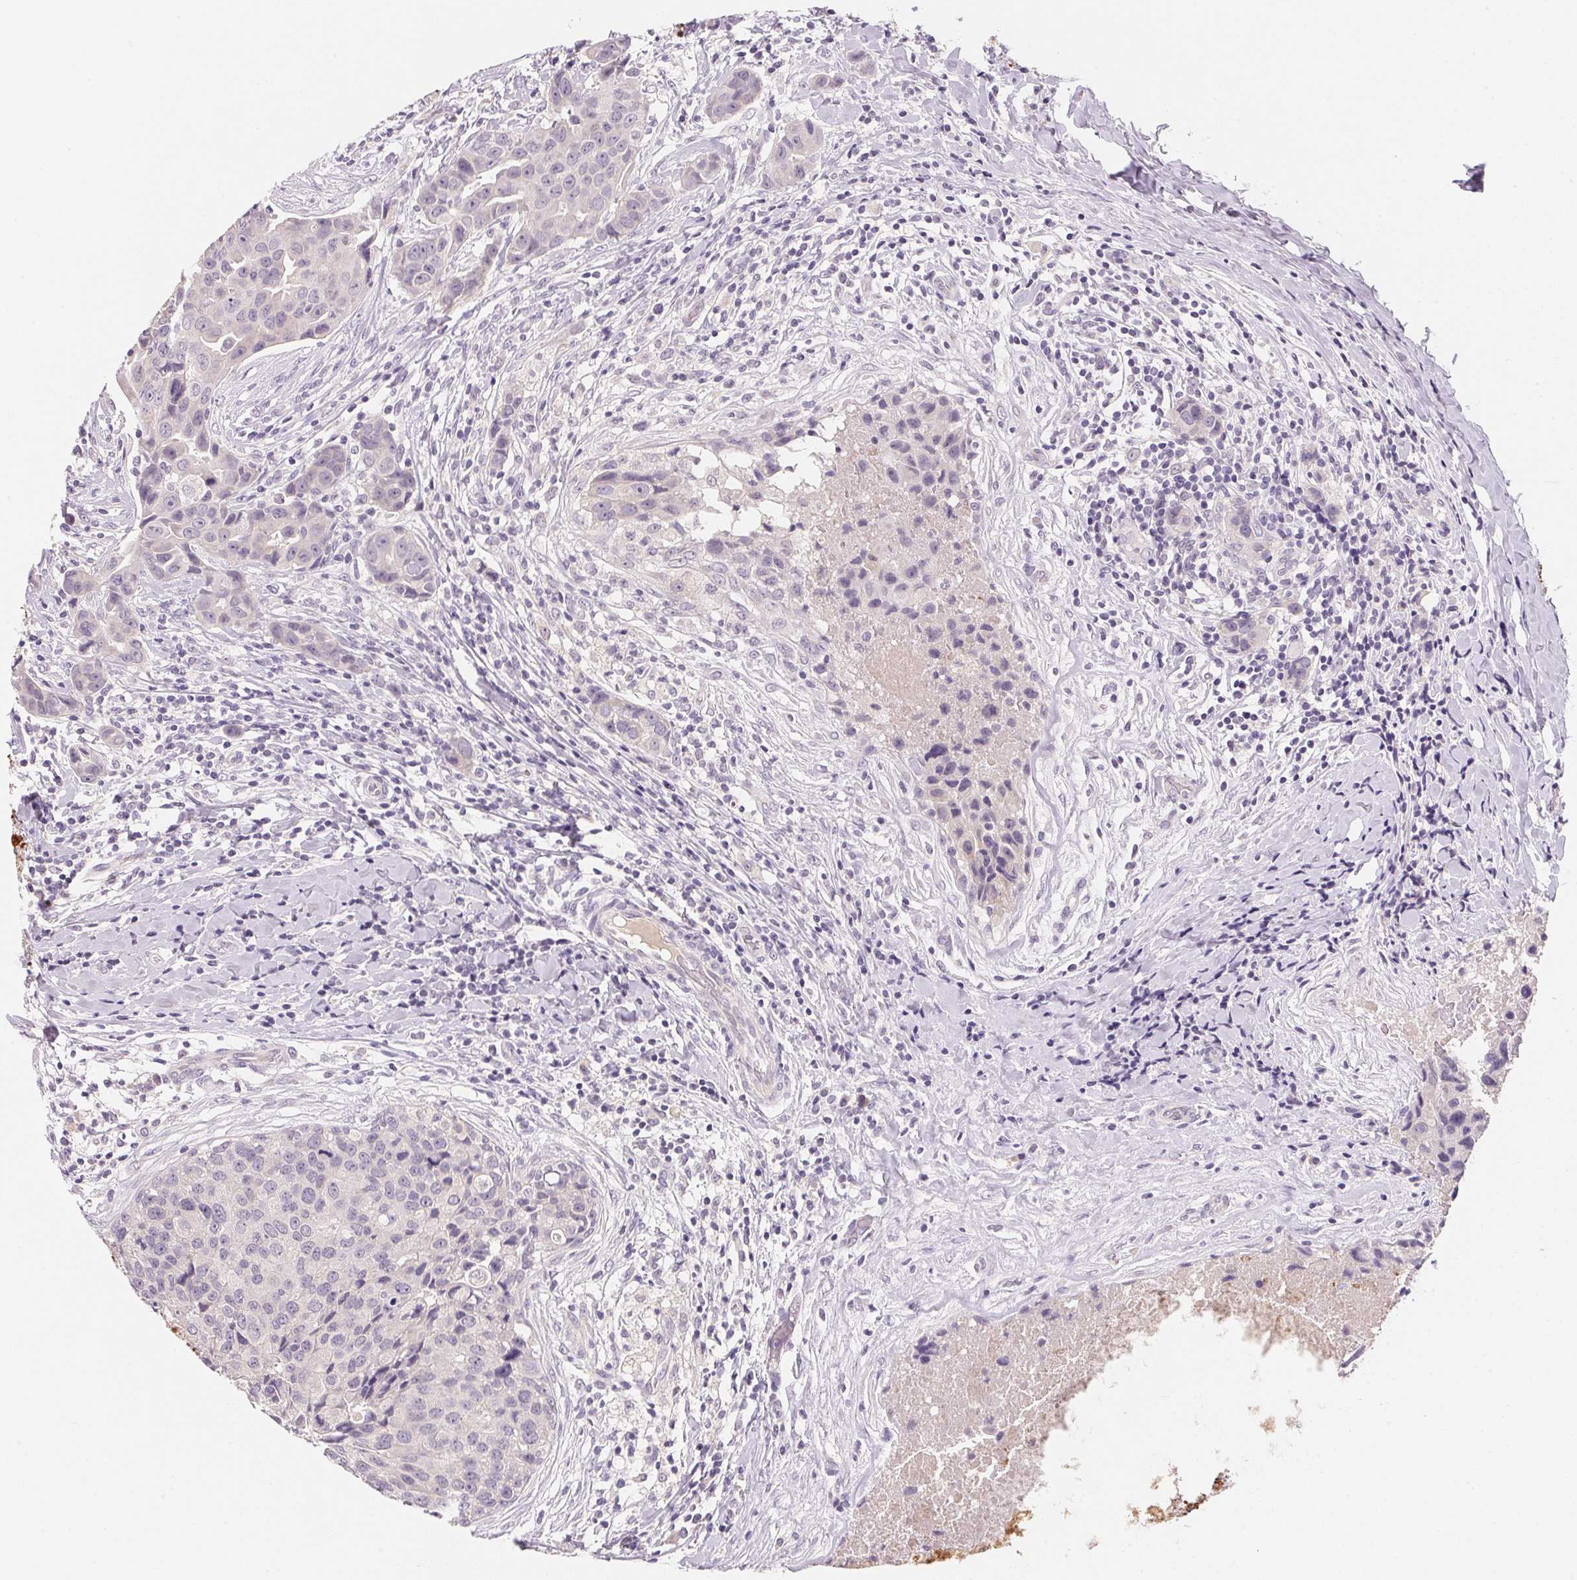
{"staining": {"intensity": "negative", "quantity": "none", "location": "none"}, "tissue": "breast cancer", "cell_type": "Tumor cells", "image_type": "cancer", "snomed": [{"axis": "morphology", "description": "Duct carcinoma"}, {"axis": "topography", "description": "Breast"}], "caption": "IHC image of breast cancer (infiltrating ductal carcinoma) stained for a protein (brown), which demonstrates no positivity in tumor cells.", "gene": "MCOLN3", "patient": {"sex": "female", "age": 24}}